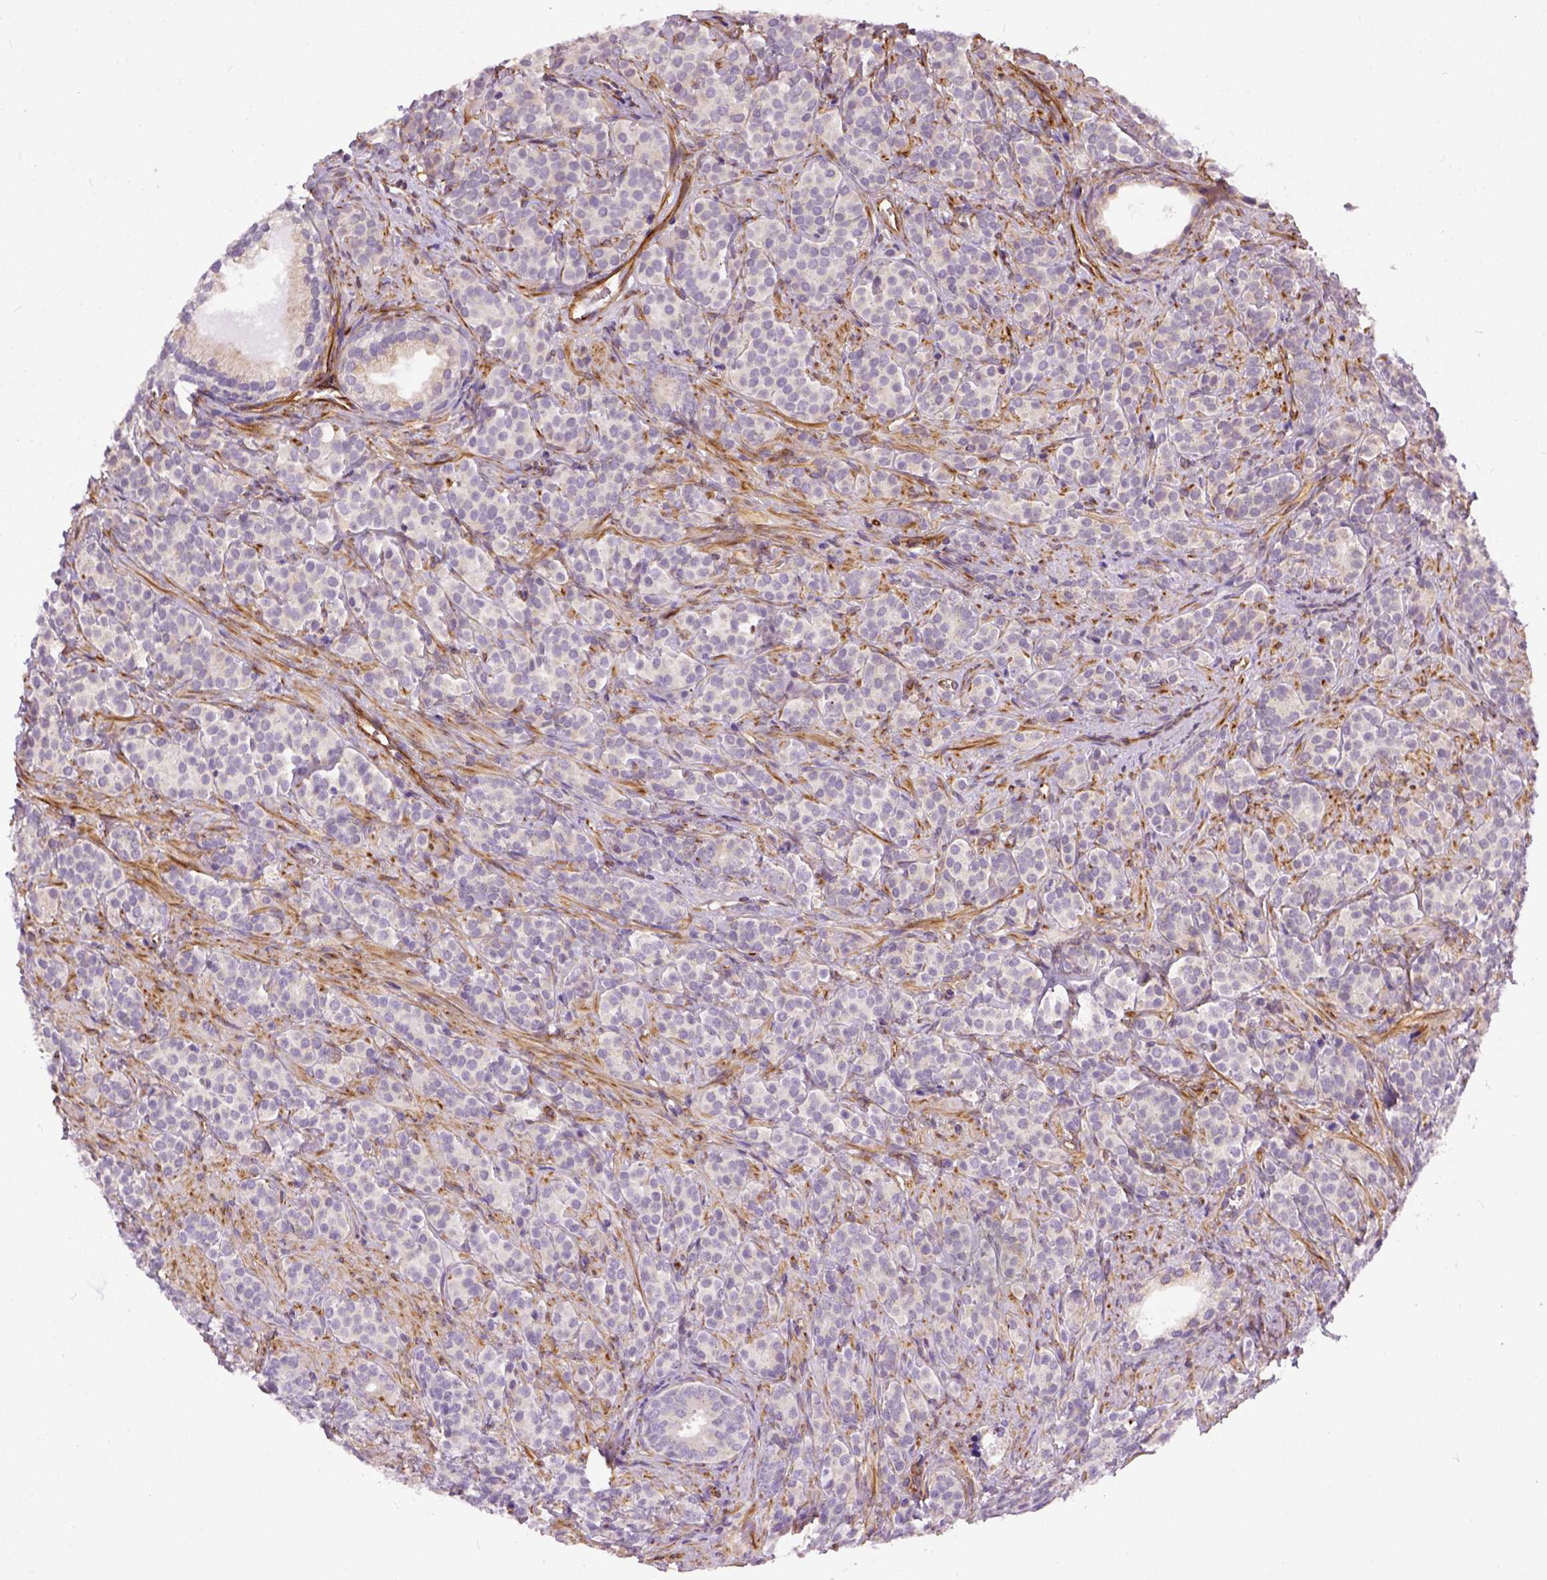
{"staining": {"intensity": "weak", "quantity": "<25%", "location": "cytoplasmic/membranous"}, "tissue": "prostate cancer", "cell_type": "Tumor cells", "image_type": "cancer", "snomed": [{"axis": "morphology", "description": "Adenocarcinoma, High grade"}, {"axis": "topography", "description": "Prostate"}], "caption": "An image of prostate cancer (adenocarcinoma (high-grade)) stained for a protein reveals no brown staining in tumor cells.", "gene": "KAZN", "patient": {"sex": "male", "age": 84}}